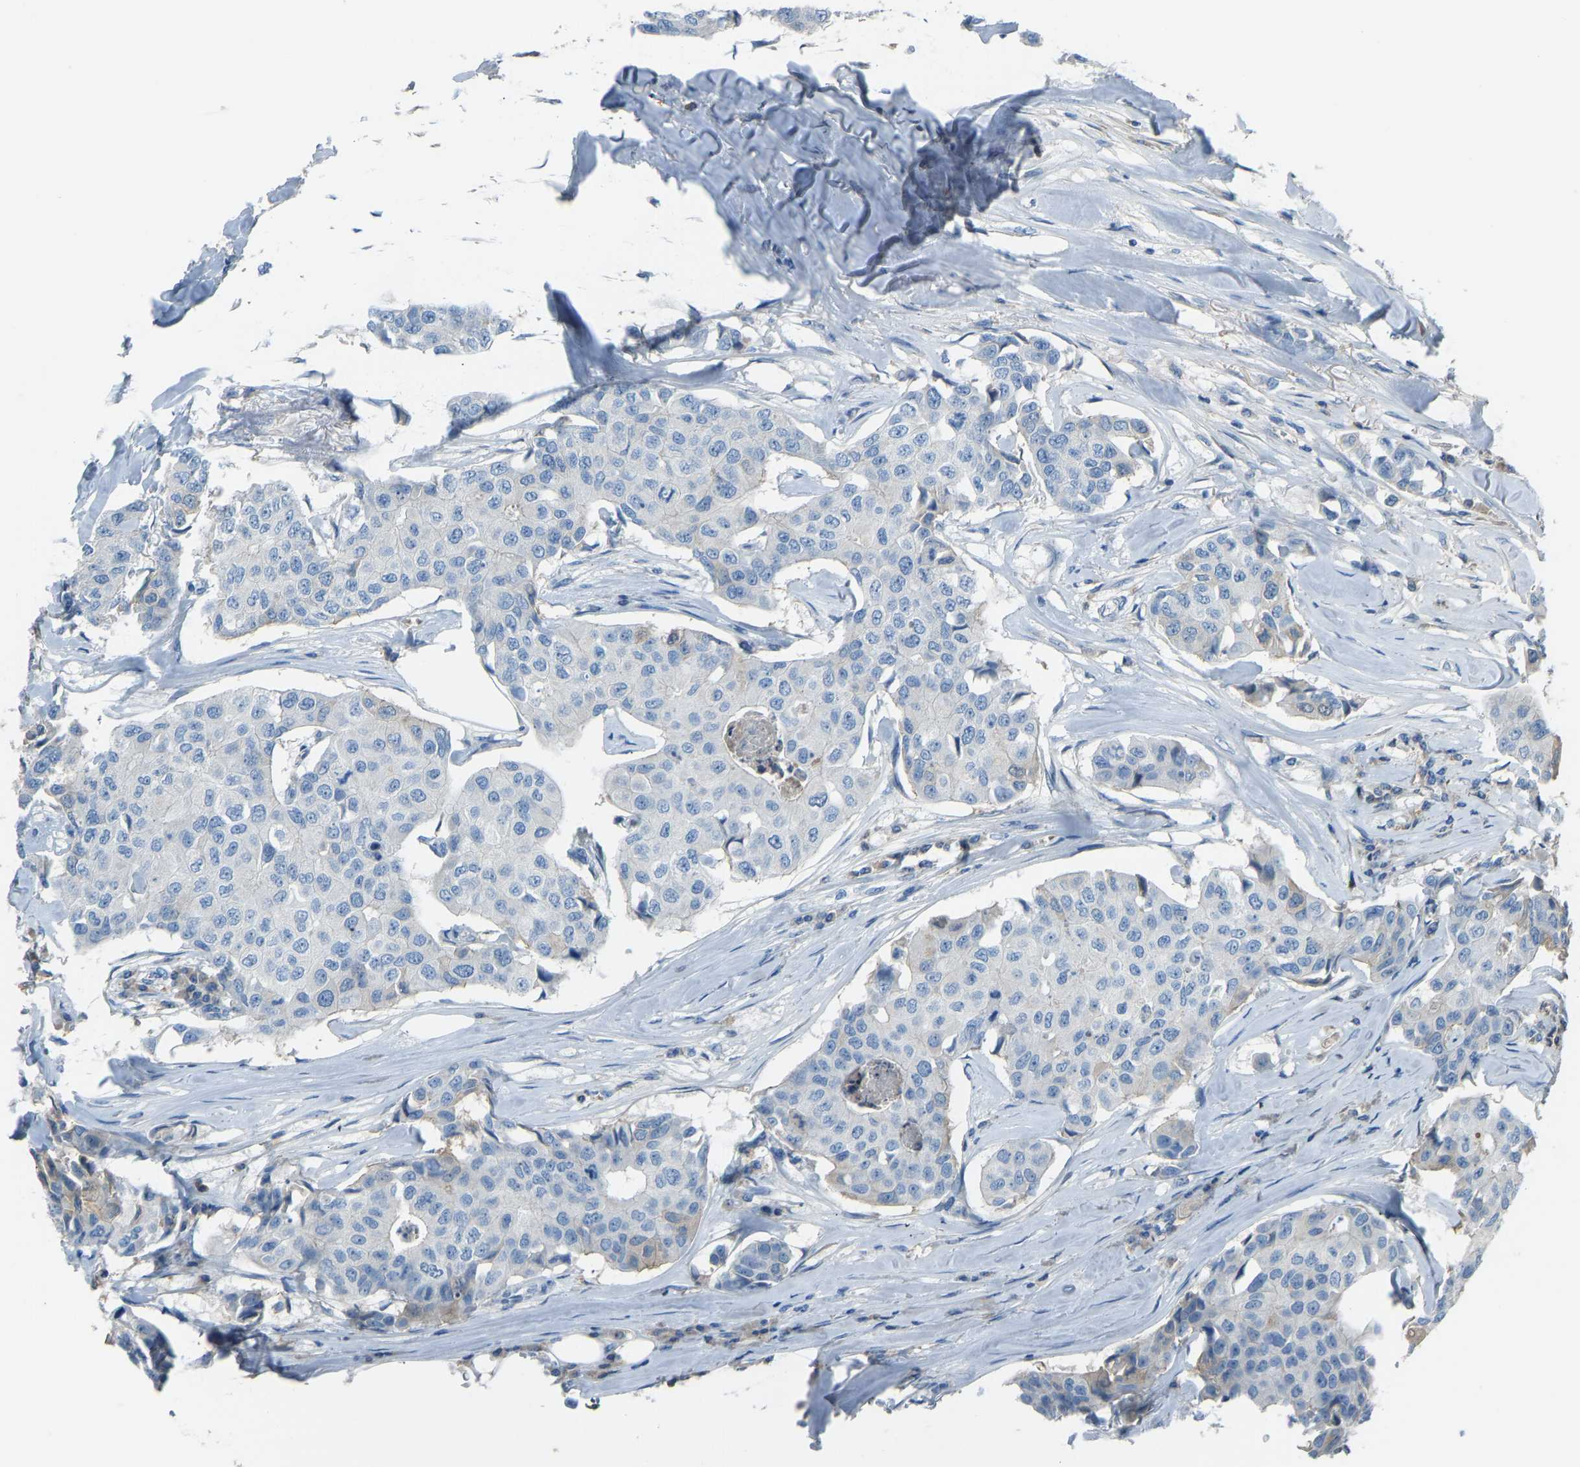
{"staining": {"intensity": "negative", "quantity": "none", "location": "none"}, "tissue": "breast cancer", "cell_type": "Tumor cells", "image_type": "cancer", "snomed": [{"axis": "morphology", "description": "Duct carcinoma"}, {"axis": "topography", "description": "Breast"}], "caption": "Photomicrograph shows no significant protein expression in tumor cells of breast cancer.", "gene": "FBLN2", "patient": {"sex": "female", "age": 80}}